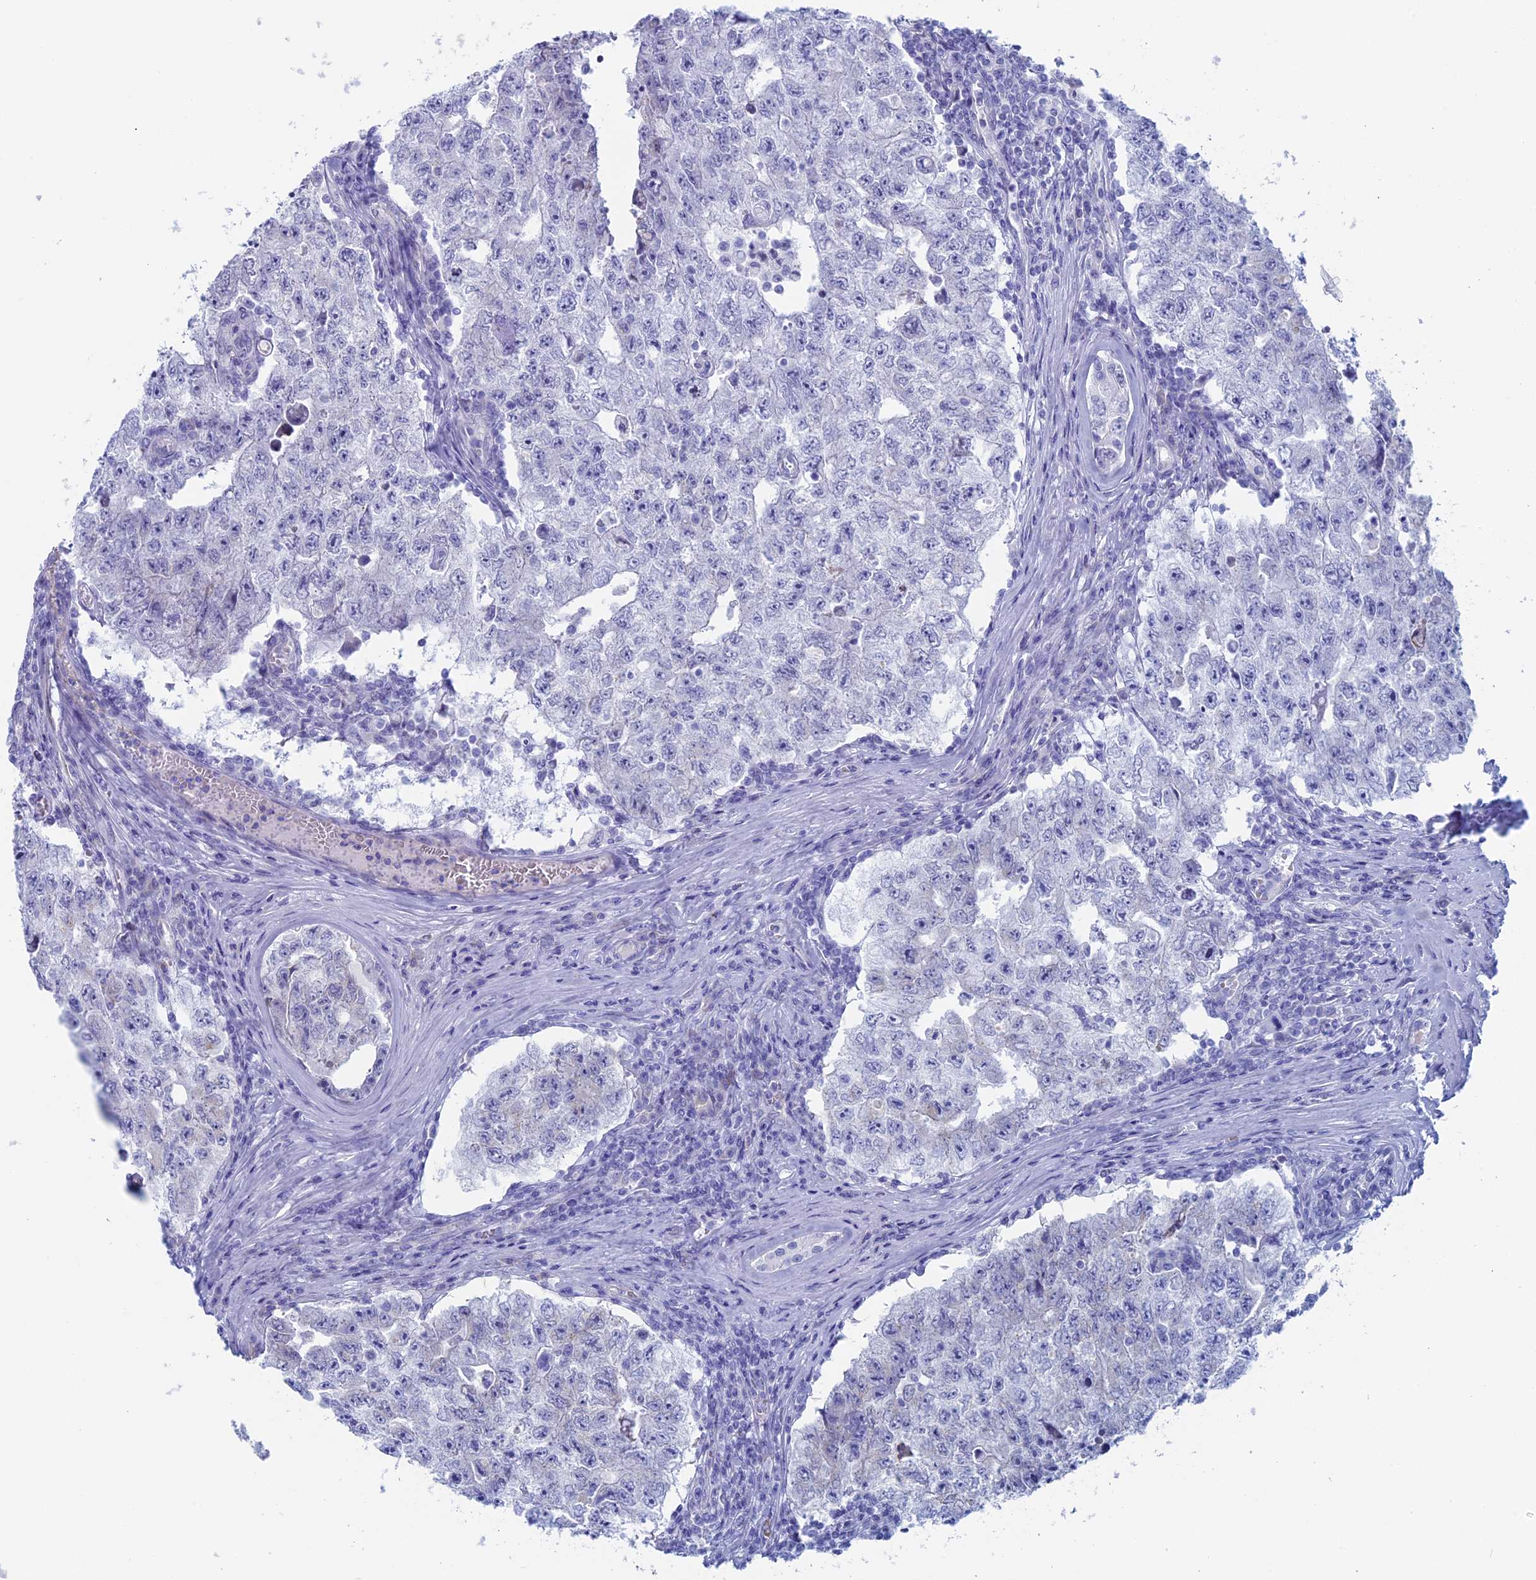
{"staining": {"intensity": "negative", "quantity": "none", "location": "none"}, "tissue": "testis cancer", "cell_type": "Tumor cells", "image_type": "cancer", "snomed": [{"axis": "morphology", "description": "Carcinoma, Embryonal, NOS"}, {"axis": "topography", "description": "Testis"}], "caption": "DAB immunohistochemical staining of human testis cancer displays no significant expression in tumor cells.", "gene": "MAGEB6", "patient": {"sex": "male", "age": 17}}